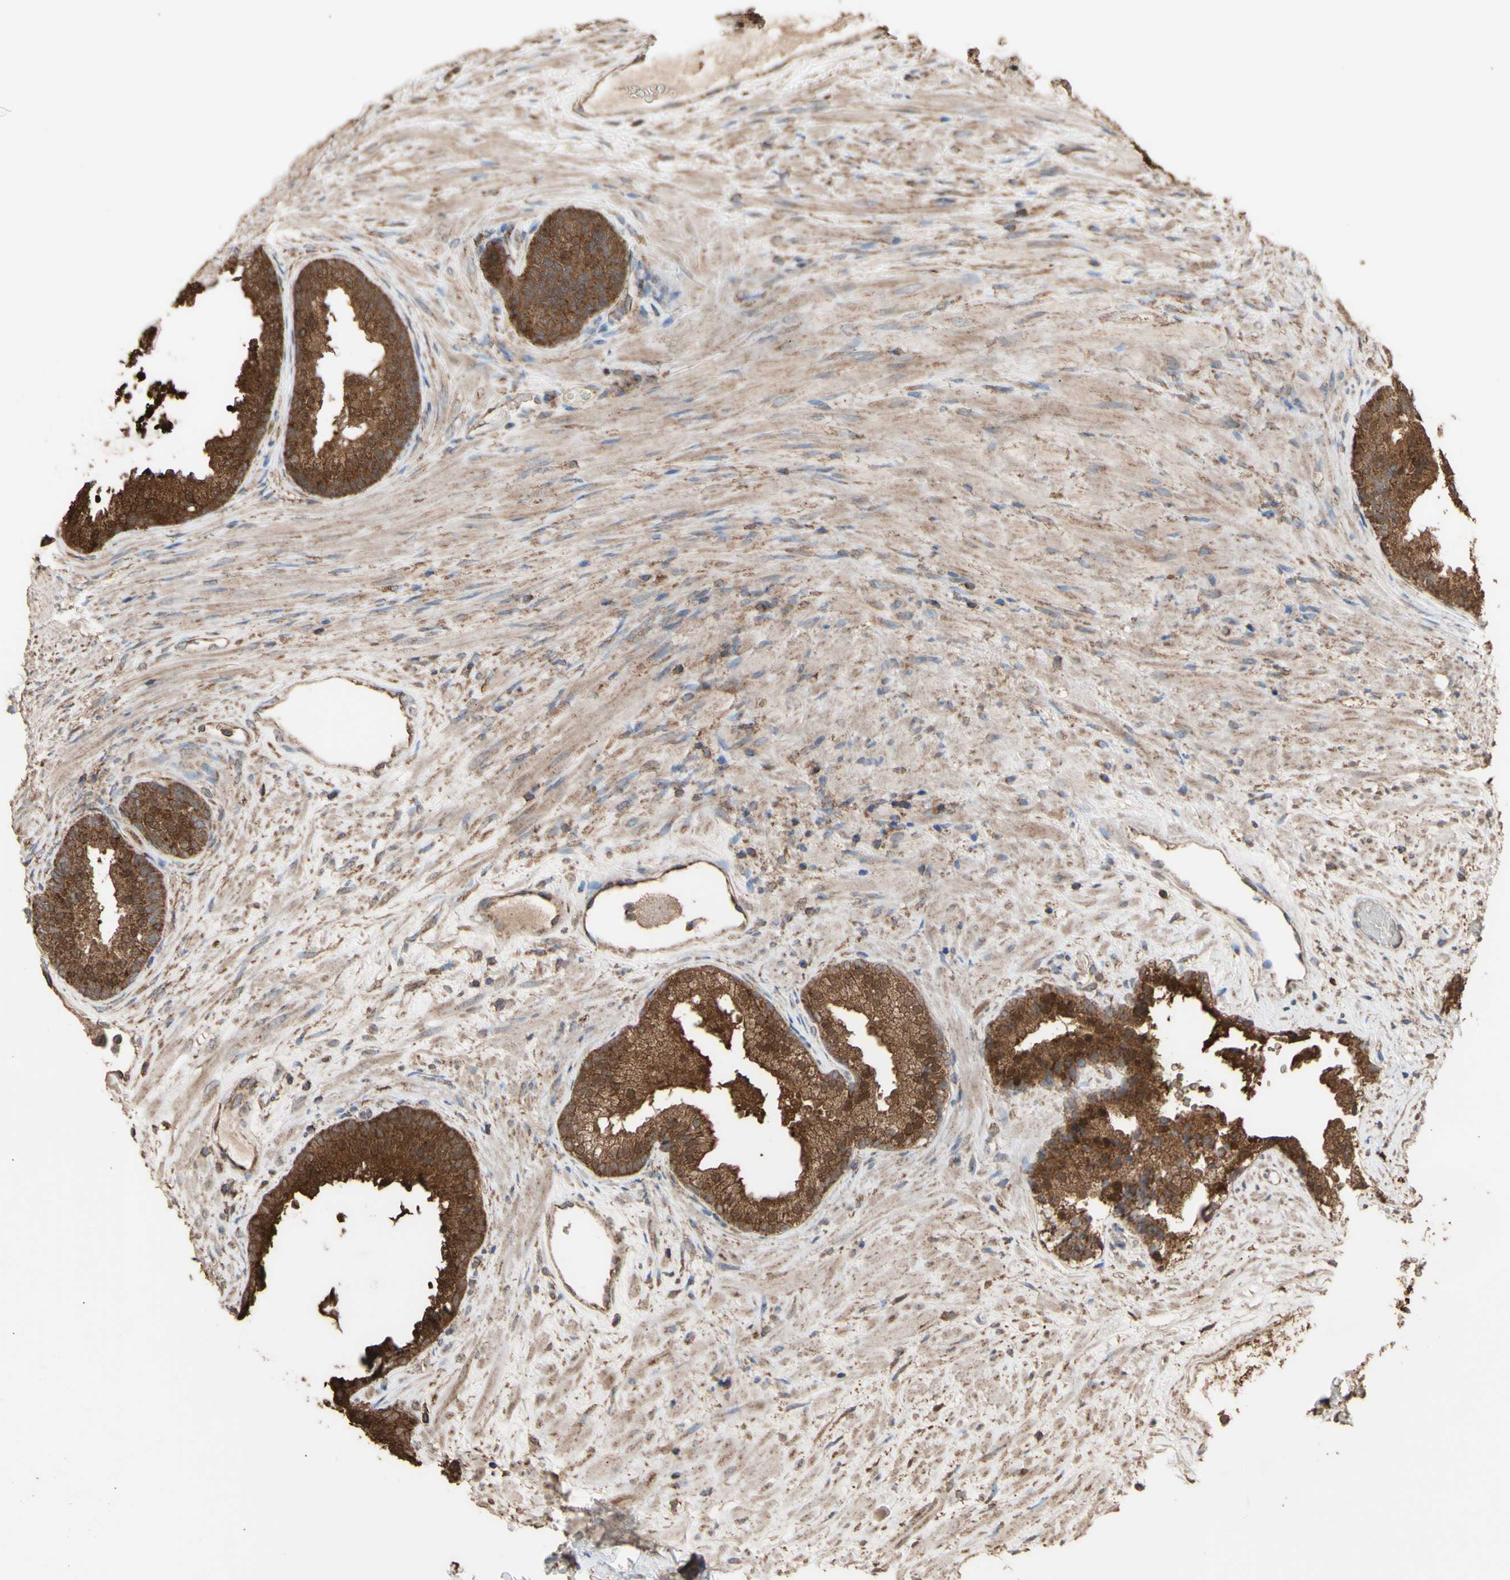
{"staining": {"intensity": "moderate", "quantity": ">75%", "location": "cytoplasmic/membranous"}, "tissue": "prostate", "cell_type": "Glandular cells", "image_type": "normal", "snomed": [{"axis": "morphology", "description": "Normal tissue, NOS"}, {"axis": "topography", "description": "Prostate"}], "caption": "A brown stain labels moderate cytoplasmic/membranous positivity of a protein in glandular cells of normal prostate. The staining was performed using DAB (3,3'-diaminobenzidine), with brown indicating positive protein expression. Nuclei are stained blue with hematoxylin.", "gene": "ALDH9A1", "patient": {"sex": "male", "age": 76}}